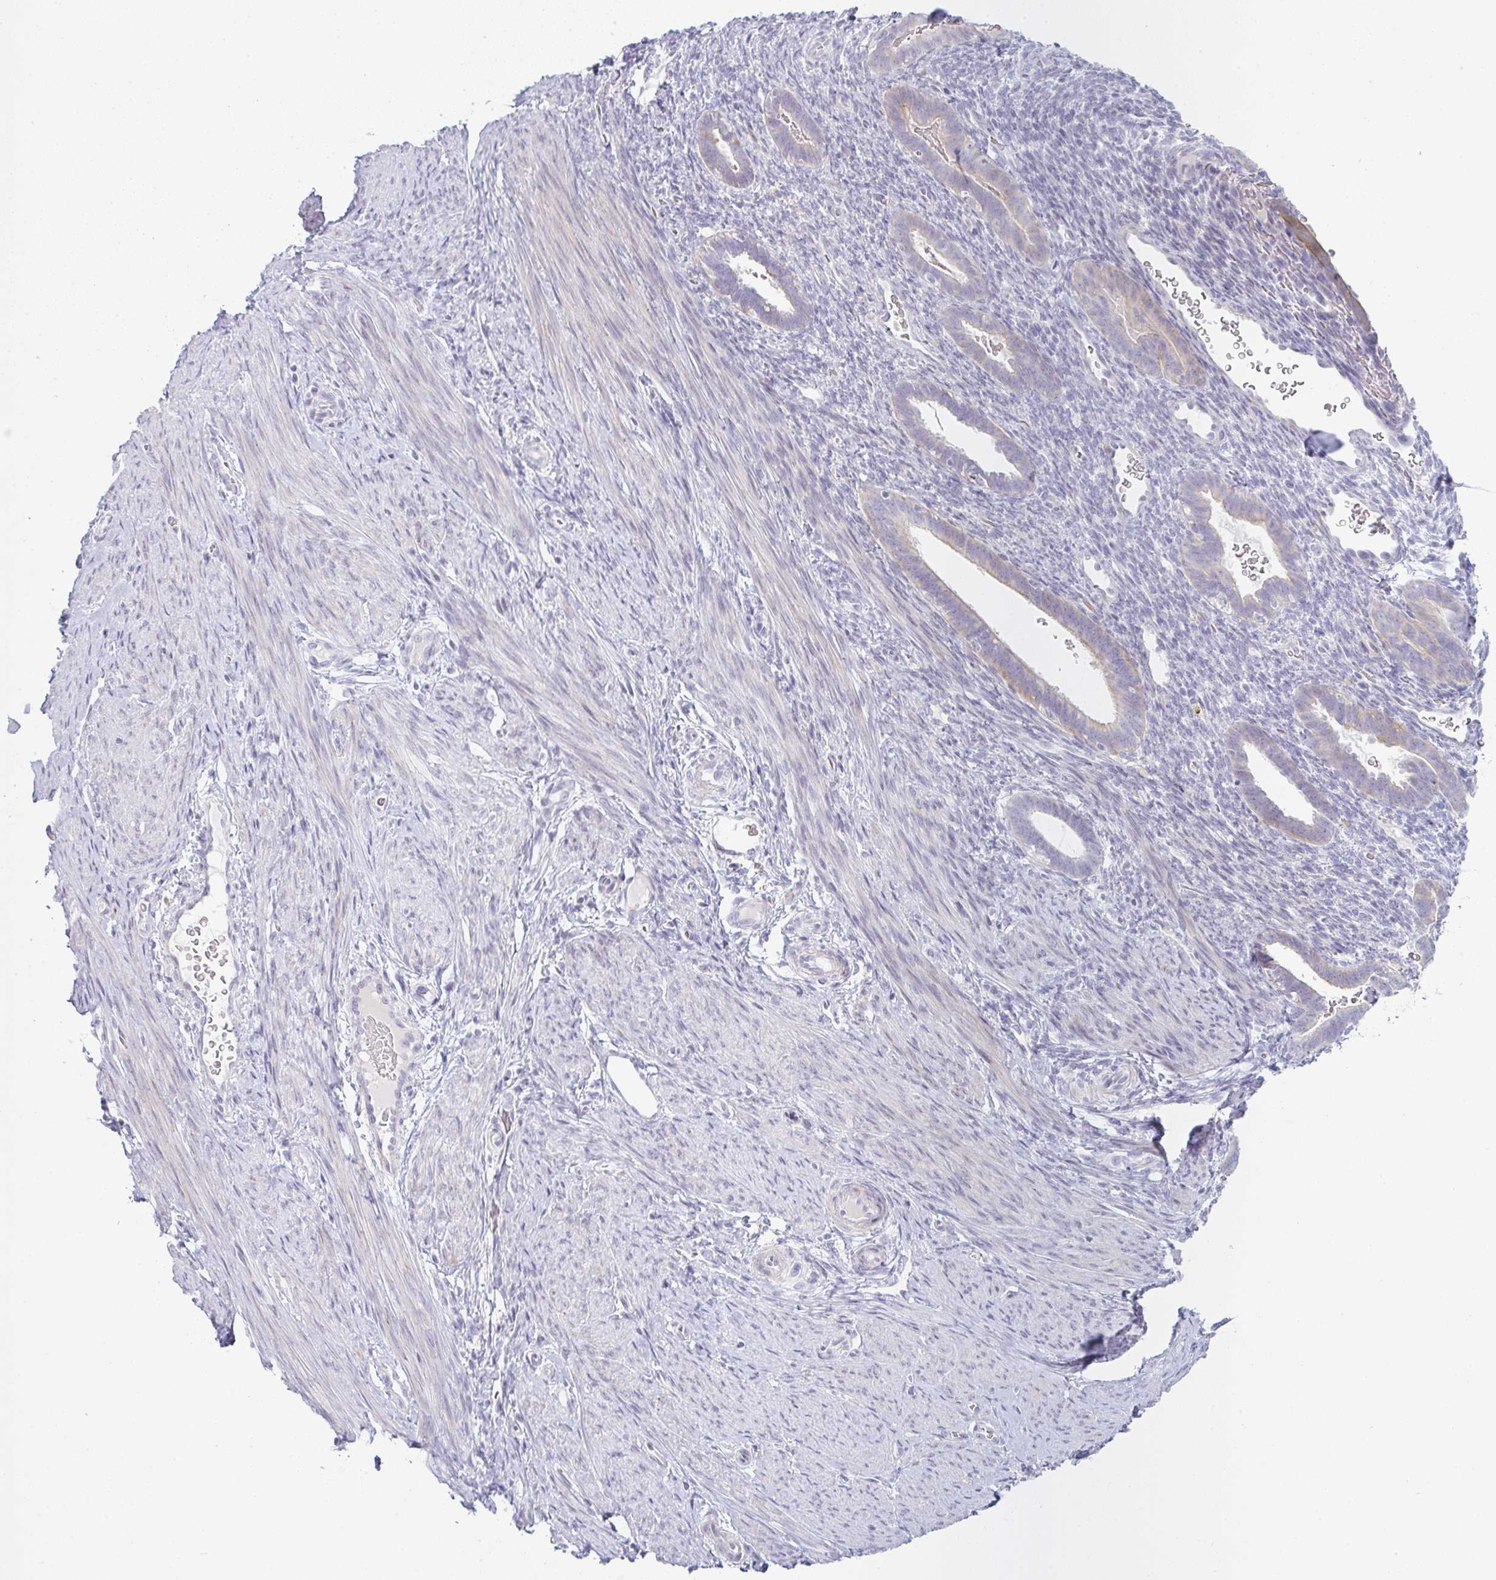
{"staining": {"intensity": "negative", "quantity": "none", "location": "none"}, "tissue": "endometrium", "cell_type": "Cells in endometrial stroma", "image_type": "normal", "snomed": [{"axis": "morphology", "description": "Normal tissue, NOS"}, {"axis": "topography", "description": "Endometrium"}], "caption": "The immunohistochemistry (IHC) histopathology image has no significant staining in cells in endometrial stroma of endometrium.", "gene": "SIRPB2", "patient": {"sex": "female", "age": 34}}